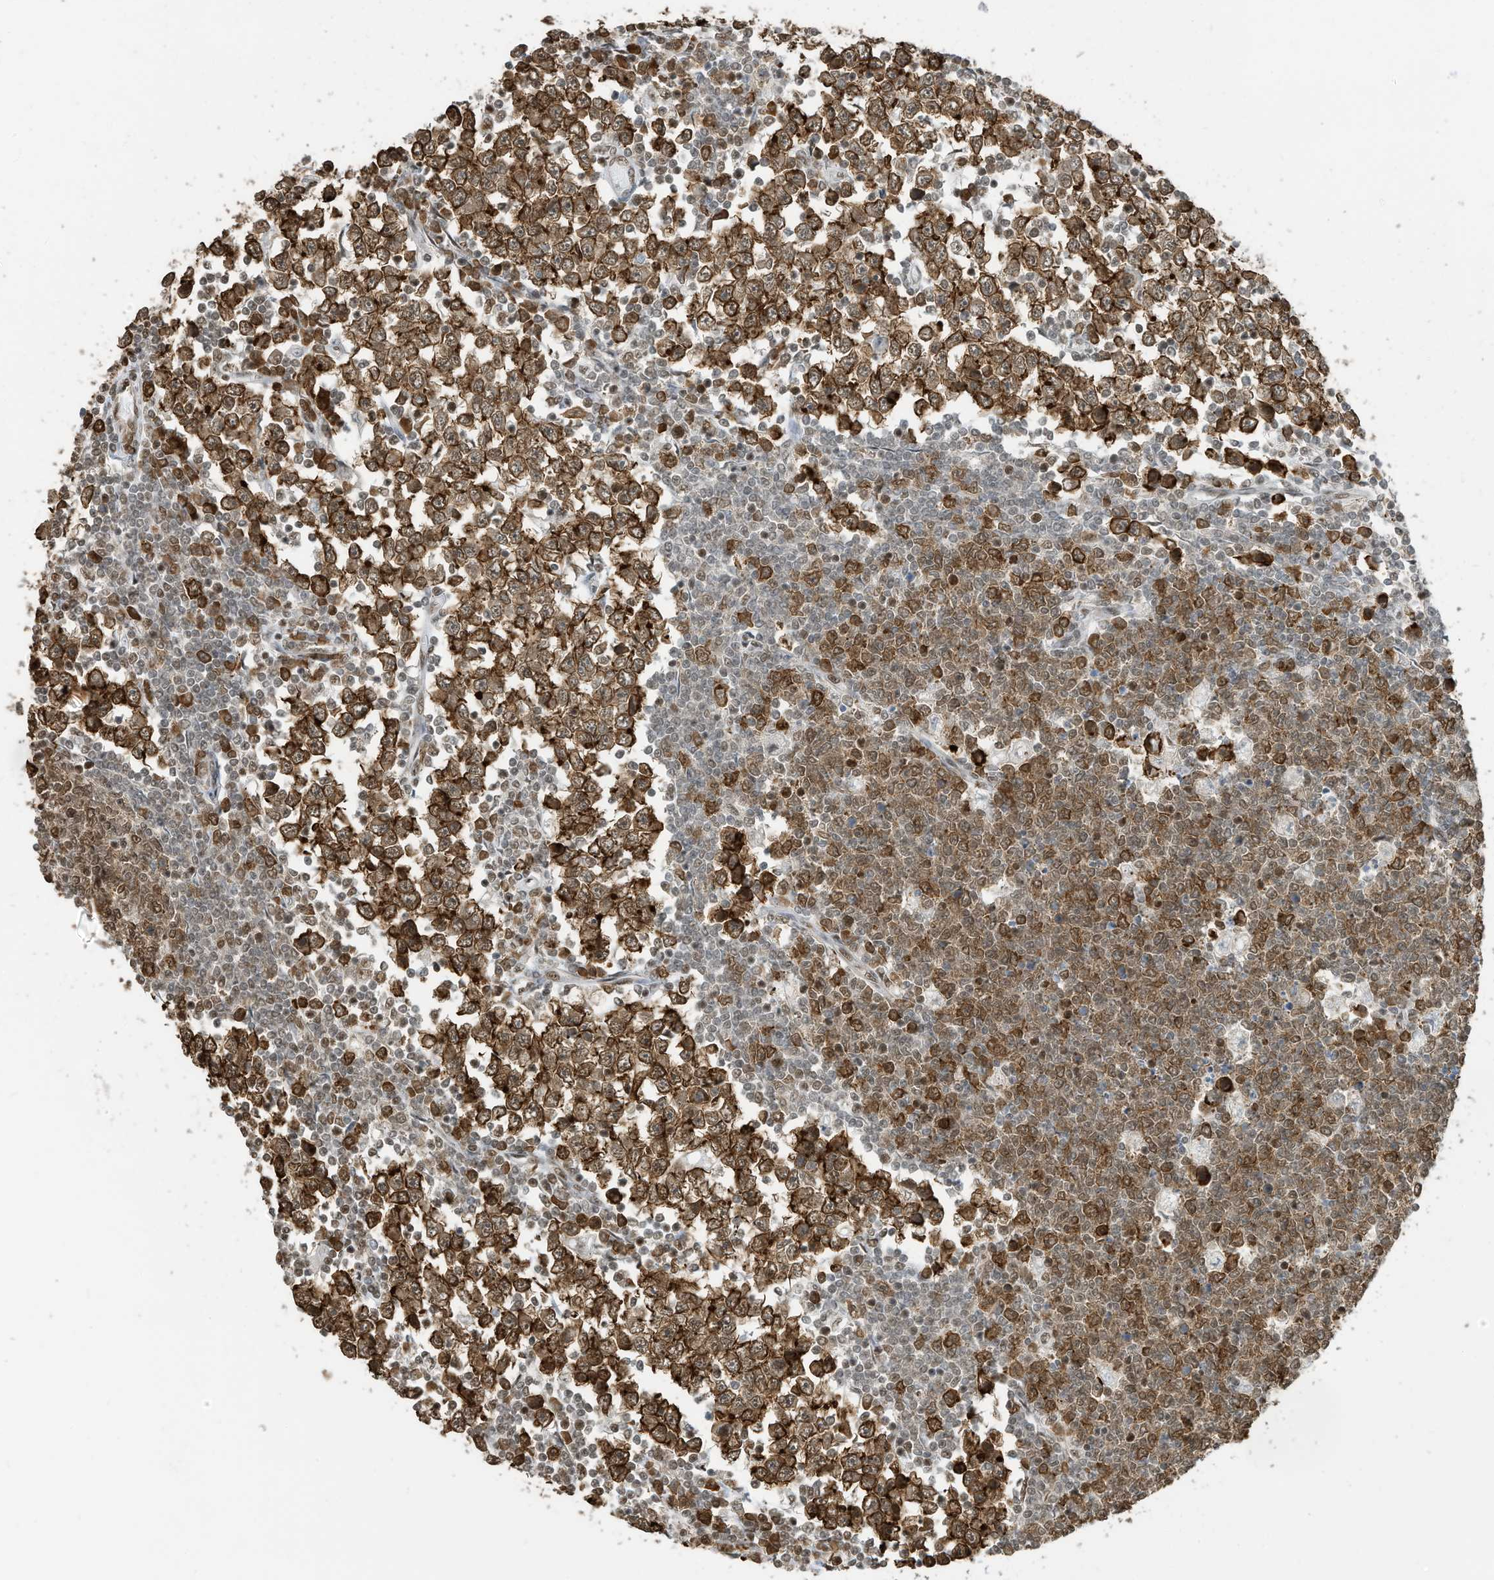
{"staining": {"intensity": "moderate", "quantity": ">75%", "location": "cytoplasmic/membranous"}, "tissue": "testis cancer", "cell_type": "Tumor cells", "image_type": "cancer", "snomed": [{"axis": "morphology", "description": "Seminoma, NOS"}, {"axis": "topography", "description": "Testis"}], "caption": "Immunohistochemical staining of testis cancer displays medium levels of moderate cytoplasmic/membranous protein expression in about >75% of tumor cells. The staining was performed using DAB (3,3'-diaminobenzidine) to visualize the protein expression in brown, while the nuclei were stained in blue with hematoxylin (Magnification: 20x).", "gene": "ZNF195", "patient": {"sex": "male", "age": 65}}